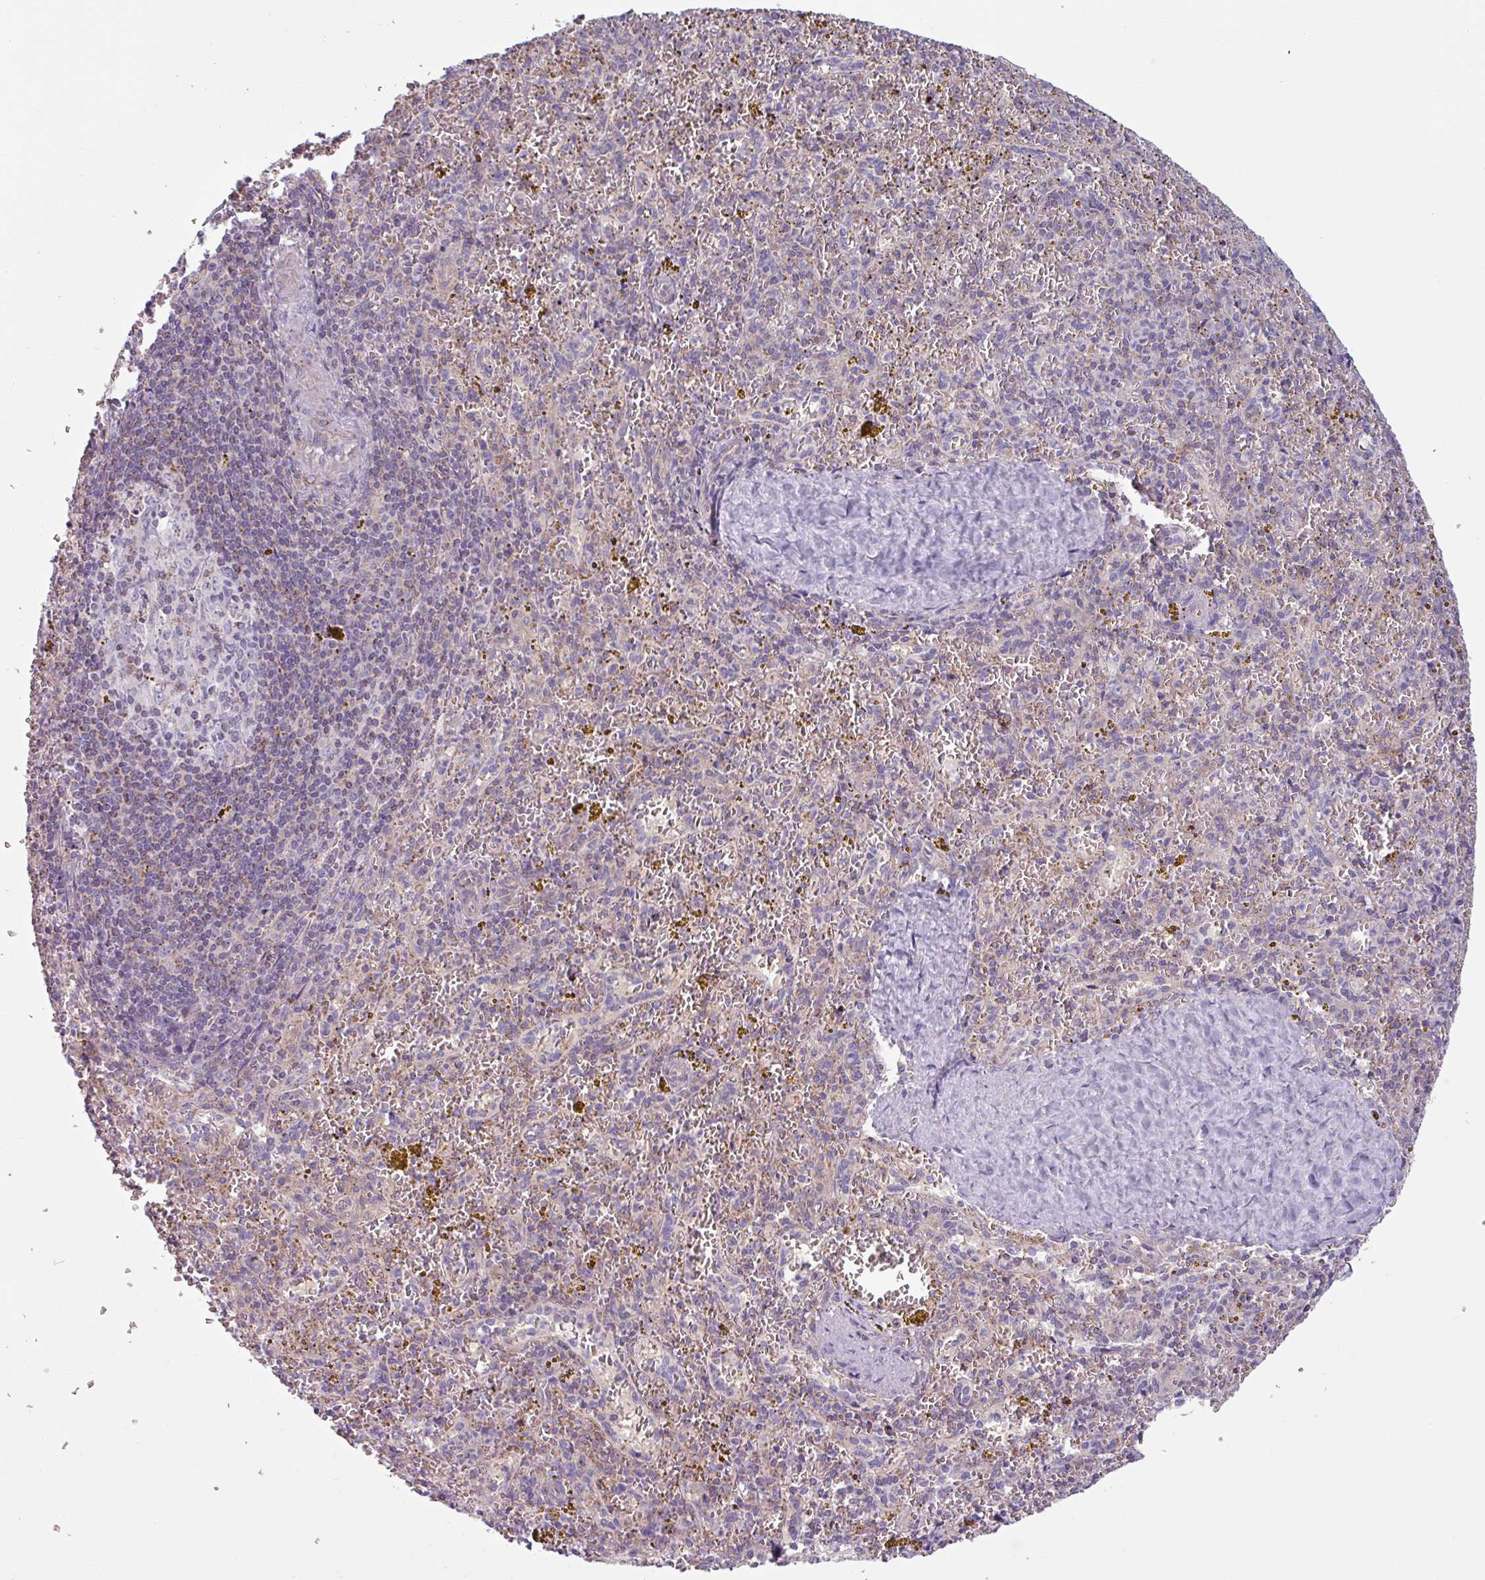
{"staining": {"intensity": "negative", "quantity": "none", "location": "none"}, "tissue": "spleen", "cell_type": "Cells in red pulp", "image_type": "normal", "snomed": [{"axis": "morphology", "description": "Normal tissue, NOS"}, {"axis": "topography", "description": "Spleen"}], "caption": "This is an immunohistochemistry (IHC) image of normal human spleen. There is no staining in cells in red pulp.", "gene": "CAMK1", "patient": {"sex": "male", "age": 57}}